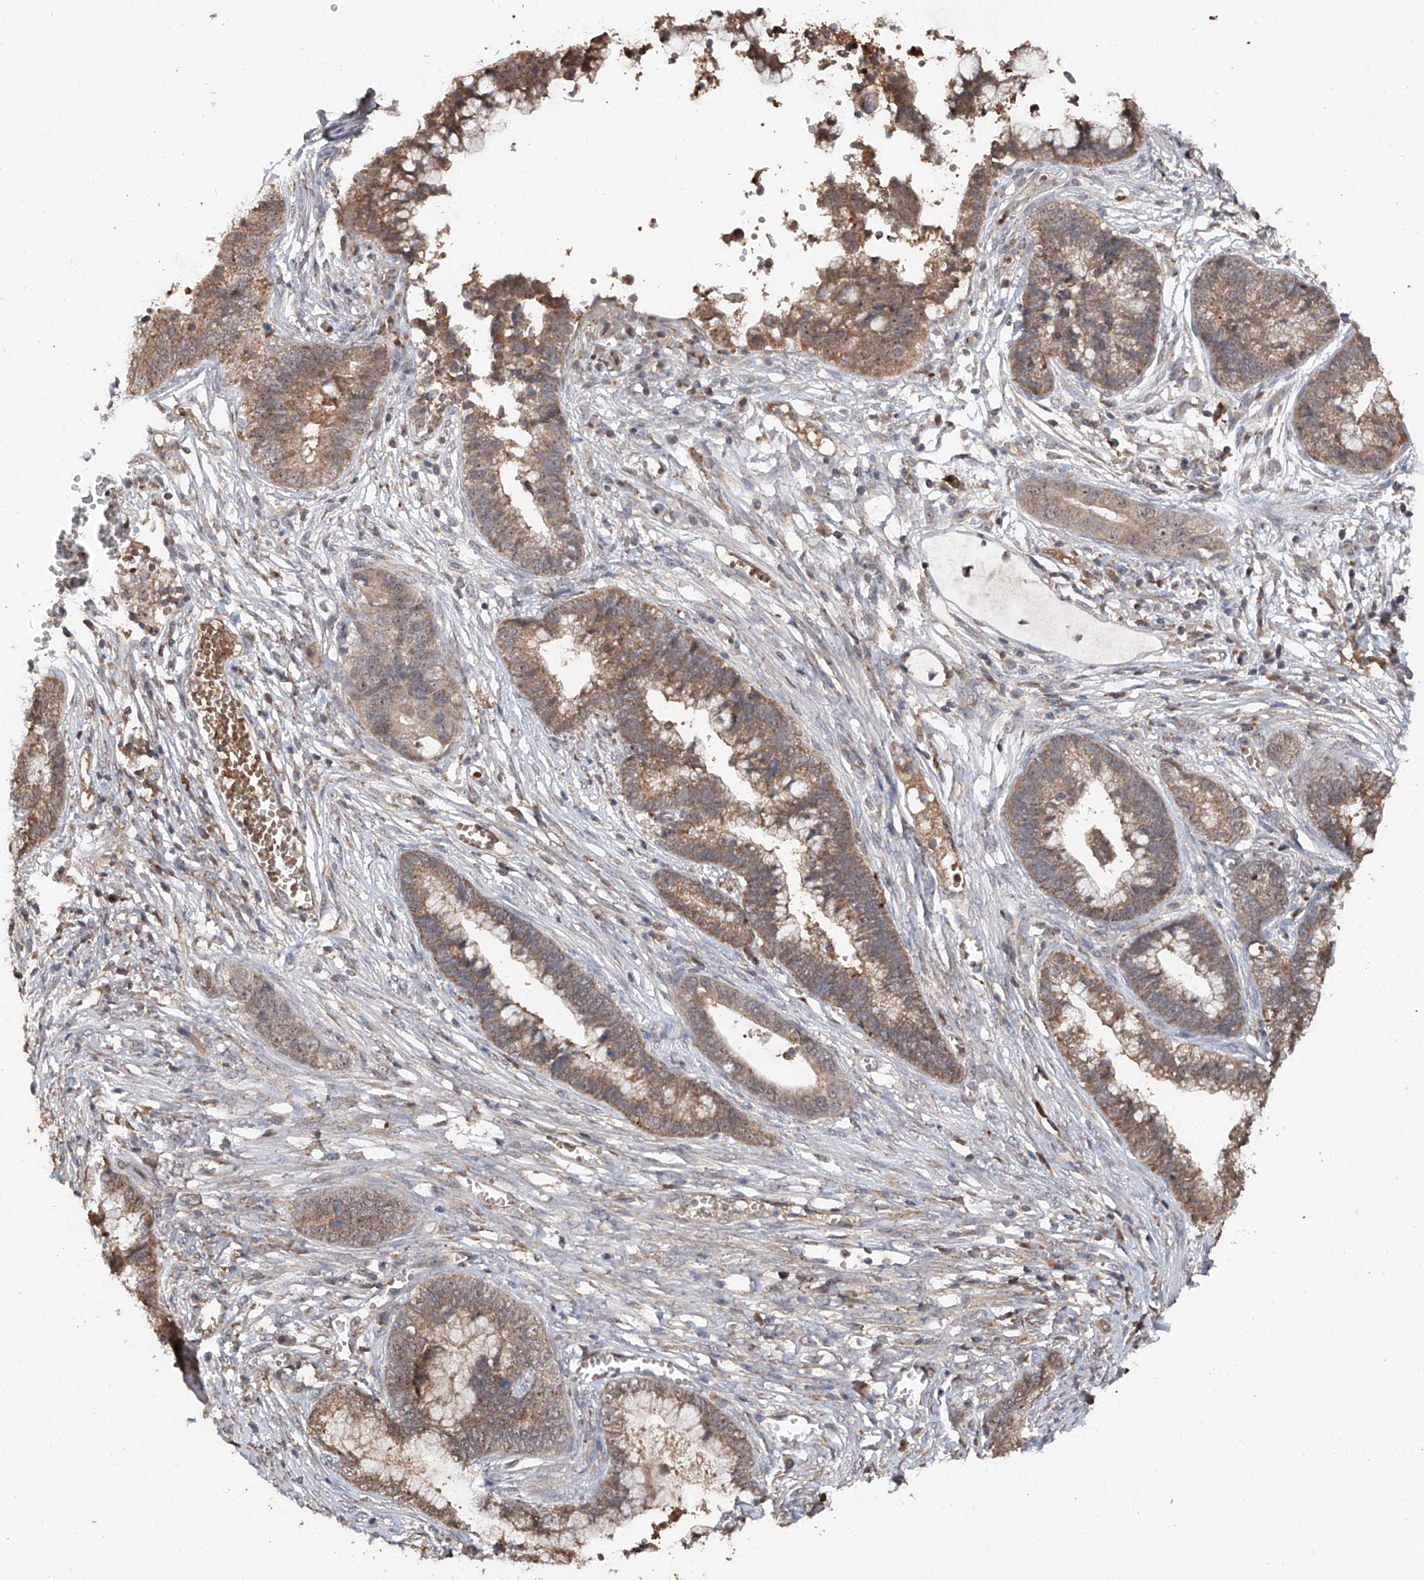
{"staining": {"intensity": "moderate", "quantity": ">75%", "location": "cytoplasmic/membranous"}, "tissue": "cervical cancer", "cell_type": "Tumor cells", "image_type": "cancer", "snomed": [{"axis": "morphology", "description": "Adenocarcinoma, NOS"}, {"axis": "topography", "description": "Cervix"}], "caption": "Immunohistochemistry (IHC) of human cervical adenocarcinoma displays medium levels of moderate cytoplasmic/membranous expression in approximately >75% of tumor cells.", "gene": "EDN1", "patient": {"sex": "female", "age": 44}}